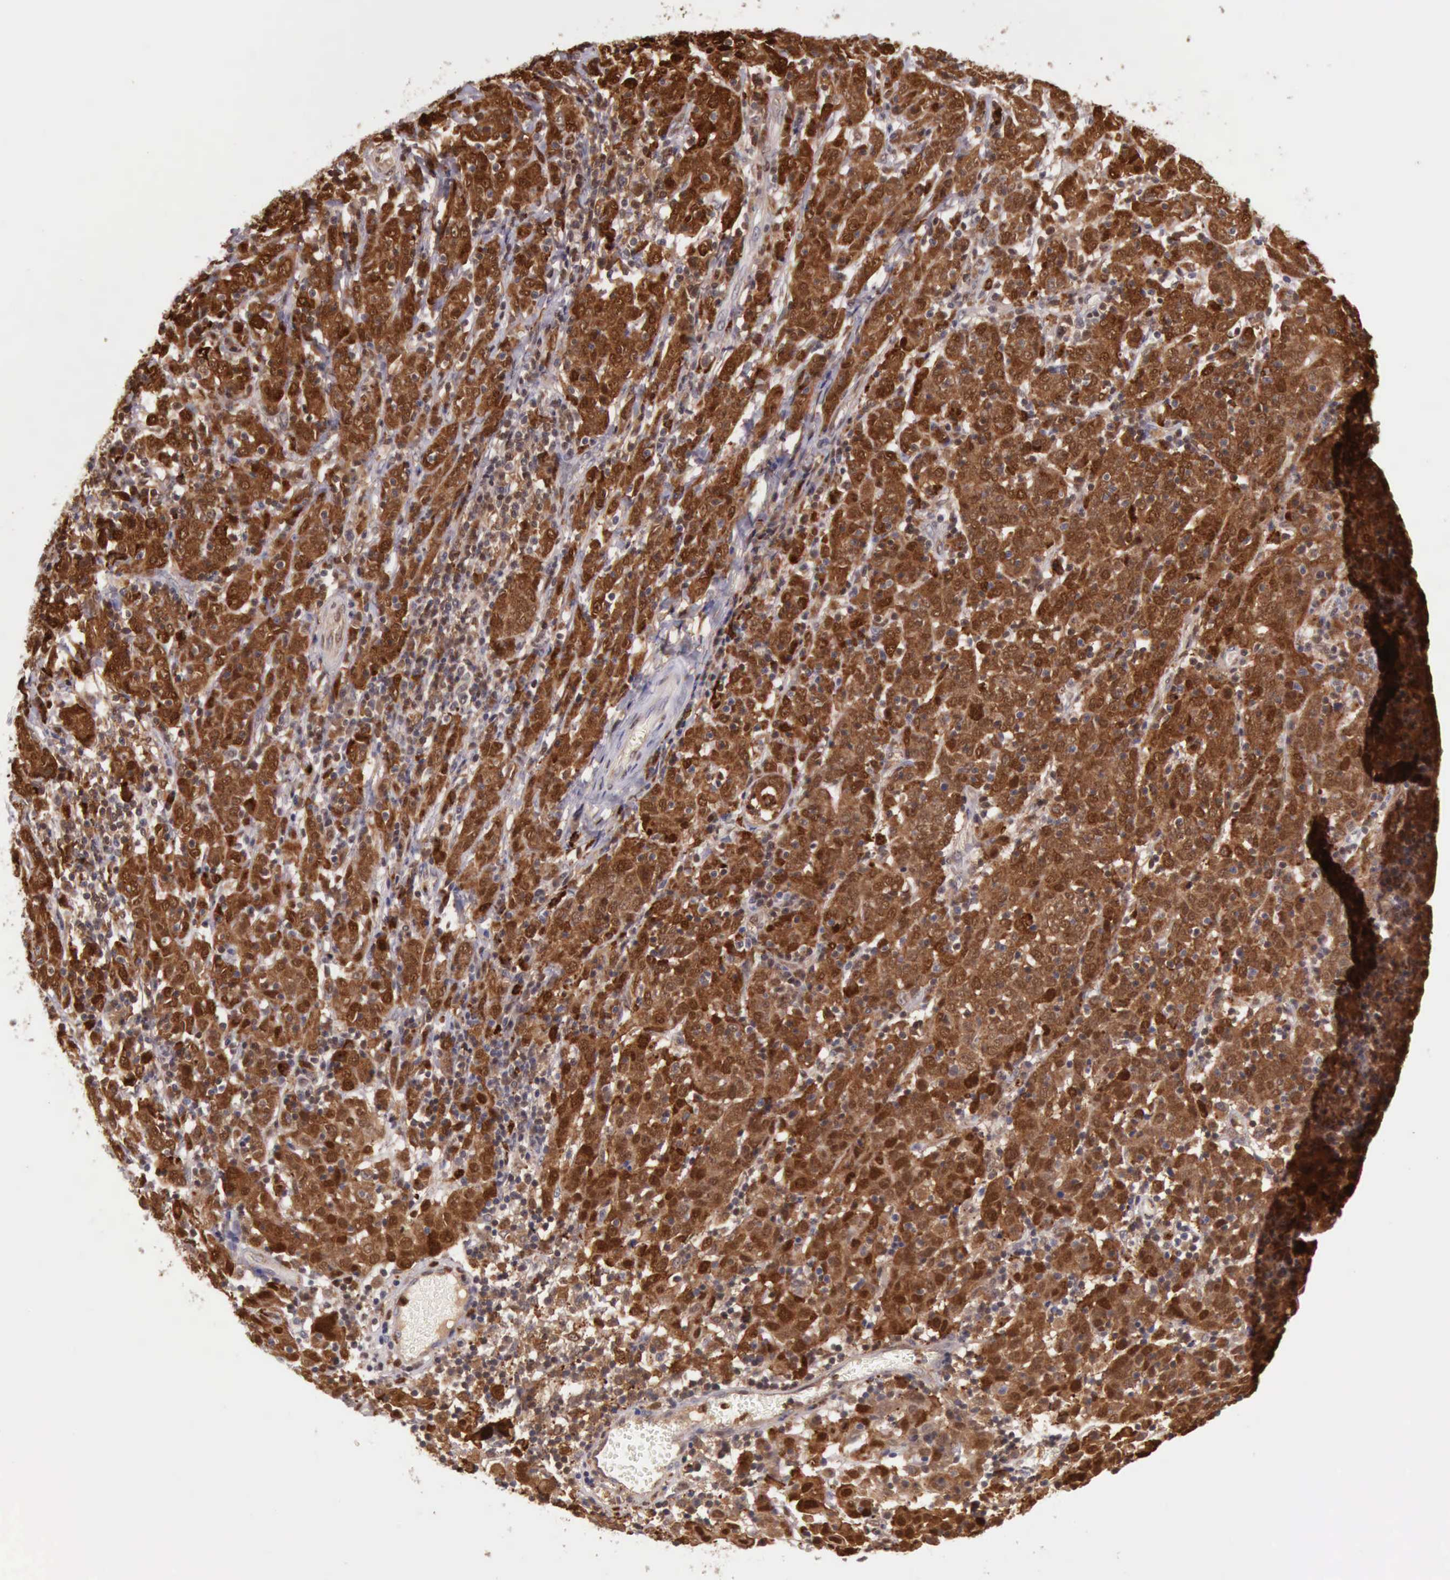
{"staining": {"intensity": "strong", "quantity": ">75%", "location": "cytoplasmic/membranous,nuclear"}, "tissue": "cervical cancer", "cell_type": "Tumor cells", "image_type": "cancer", "snomed": [{"axis": "morphology", "description": "Normal tissue, NOS"}, {"axis": "morphology", "description": "Squamous cell carcinoma, NOS"}, {"axis": "topography", "description": "Cervix"}], "caption": "IHC histopathology image of cervical squamous cell carcinoma stained for a protein (brown), which displays high levels of strong cytoplasmic/membranous and nuclear positivity in approximately >75% of tumor cells.", "gene": "CSTA", "patient": {"sex": "female", "age": 67}}